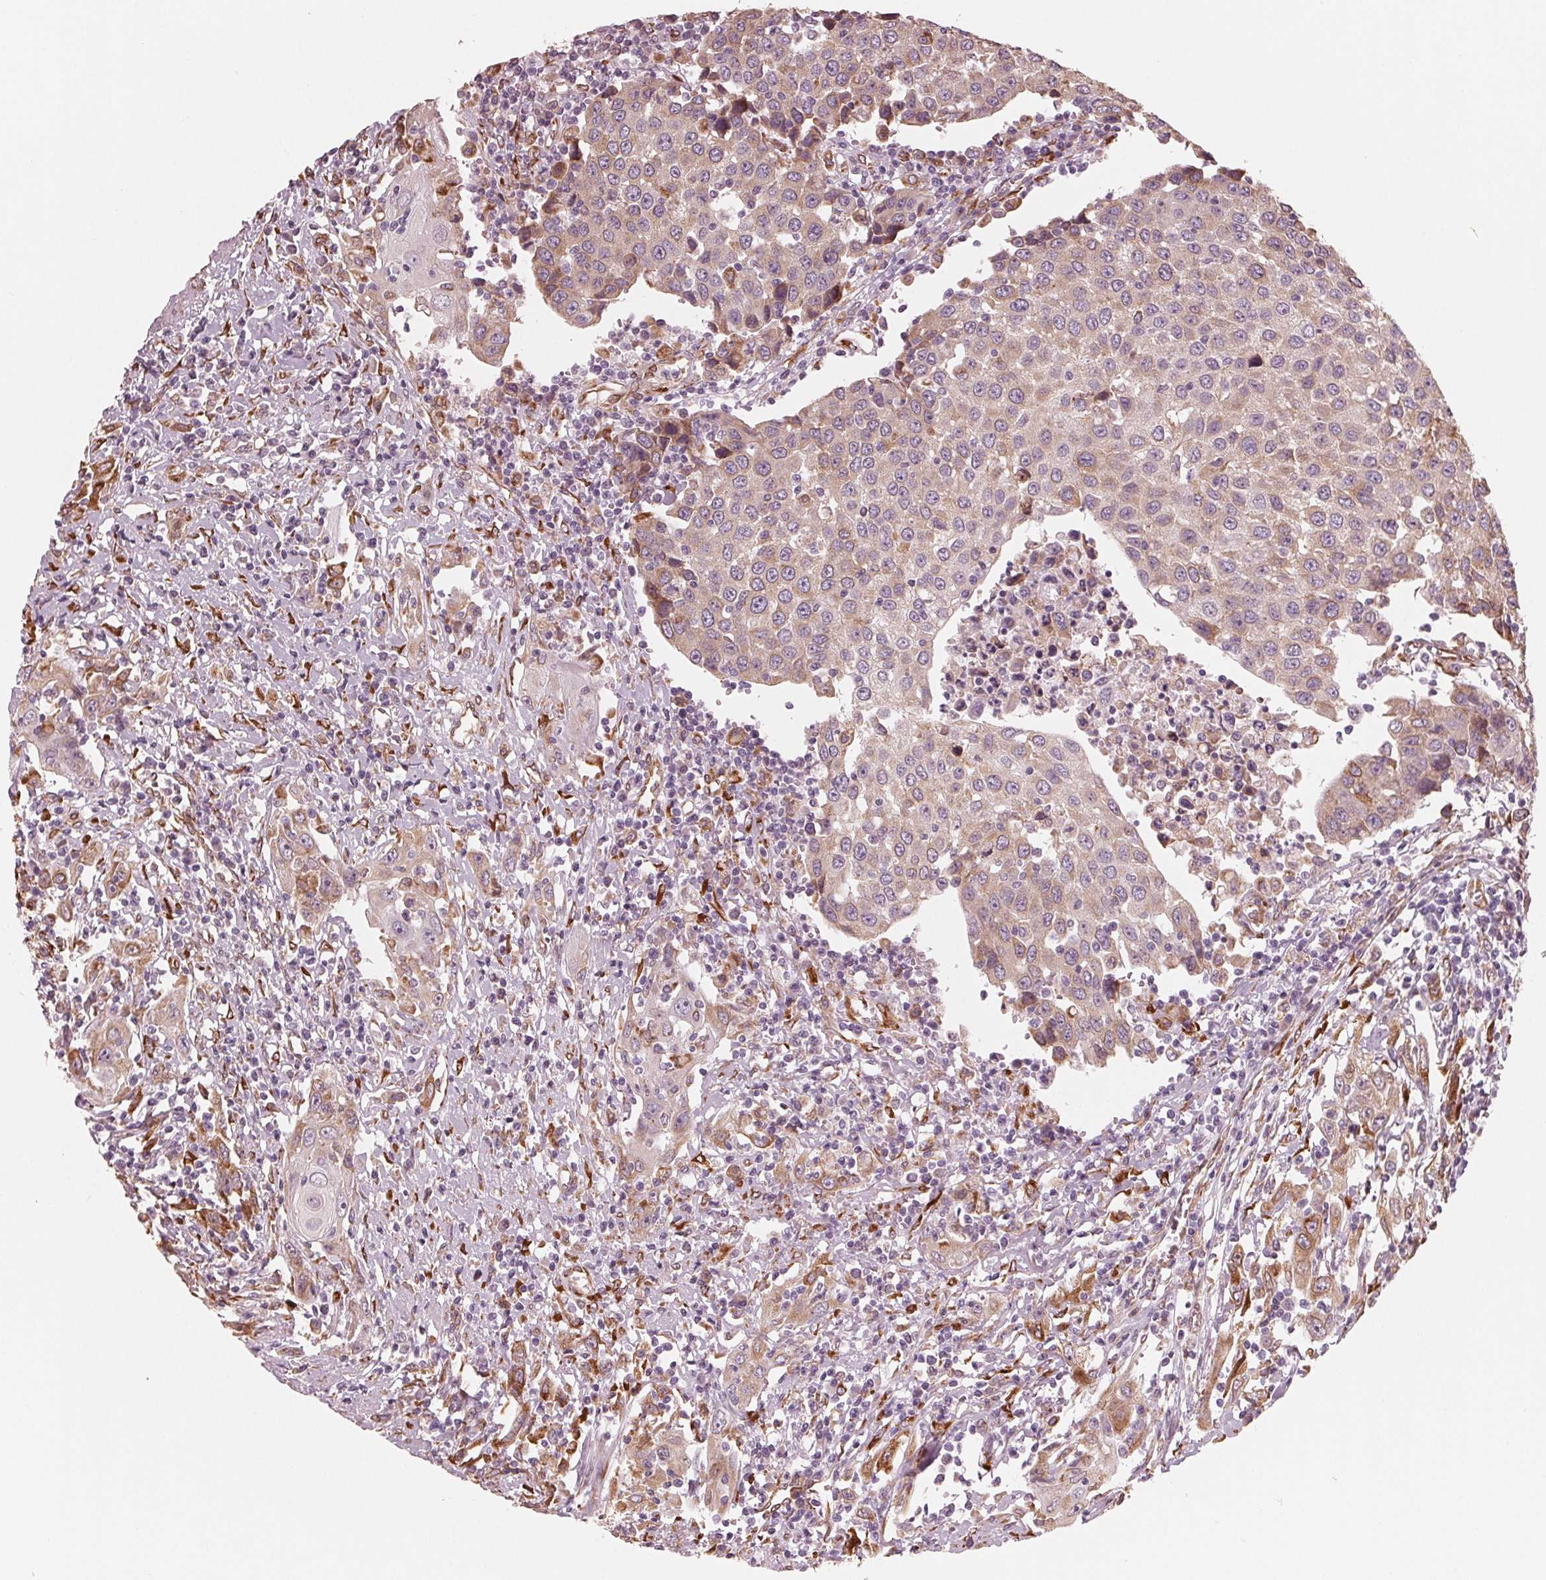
{"staining": {"intensity": "weak", "quantity": "25%-75%", "location": "cytoplasmic/membranous"}, "tissue": "urothelial cancer", "cell_type": "Tumor cells", "image_type": "cancer", "snomed": [{"axis": "morphology", "description": "Urothelial carcinoma, High grade"}, {"axis": "topography", "description": "Urinary bladder"}], "caption": "Immunohistochemistry (IHC) image of human high-grade urothelial carcinoma stained for a protein (brown), which shows low levels of weak cytoplasmic/membranous positivity in about 25%-75% of tumor cells.", "gene": "IKBIP", "patient": {"sex": "female", "age": 85}}